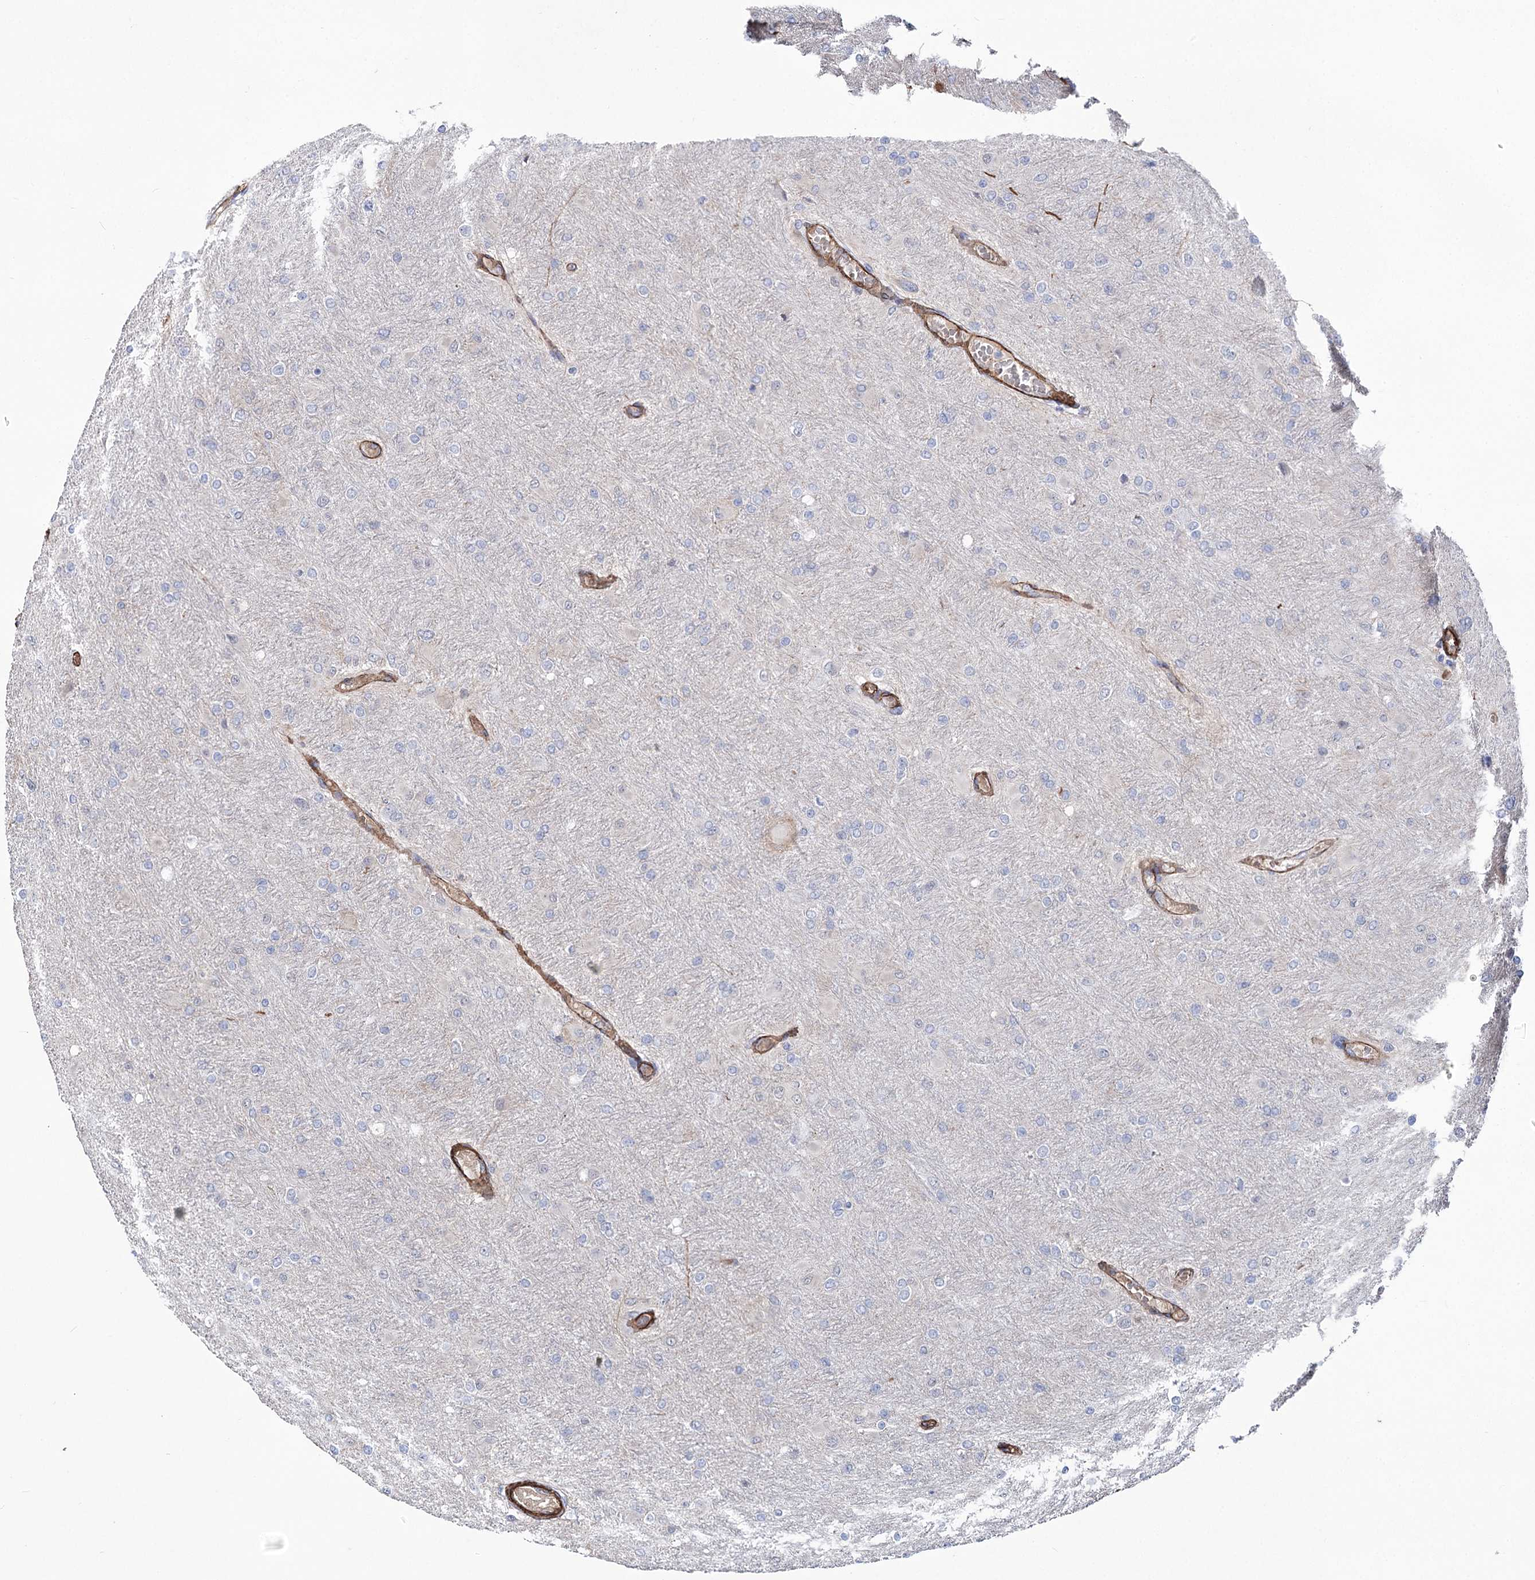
{"staining": {"intensity": "negative", "quantity": "none", "location": "none"}, "tissue": "glioma", "cell_type": "Tumor cells", "image_type": "cancer", "snomed": [{"axis": "morphology", "description": "Glioma, malignant, High grade"}, {"axis": "topography", "description": "Cerebral cortex"}], "caption": "IHC of glioma exhibits no positivity in tumor cells.", "gene": "ARHGAP20", "patient": {"sex": "female", "age": 36}}